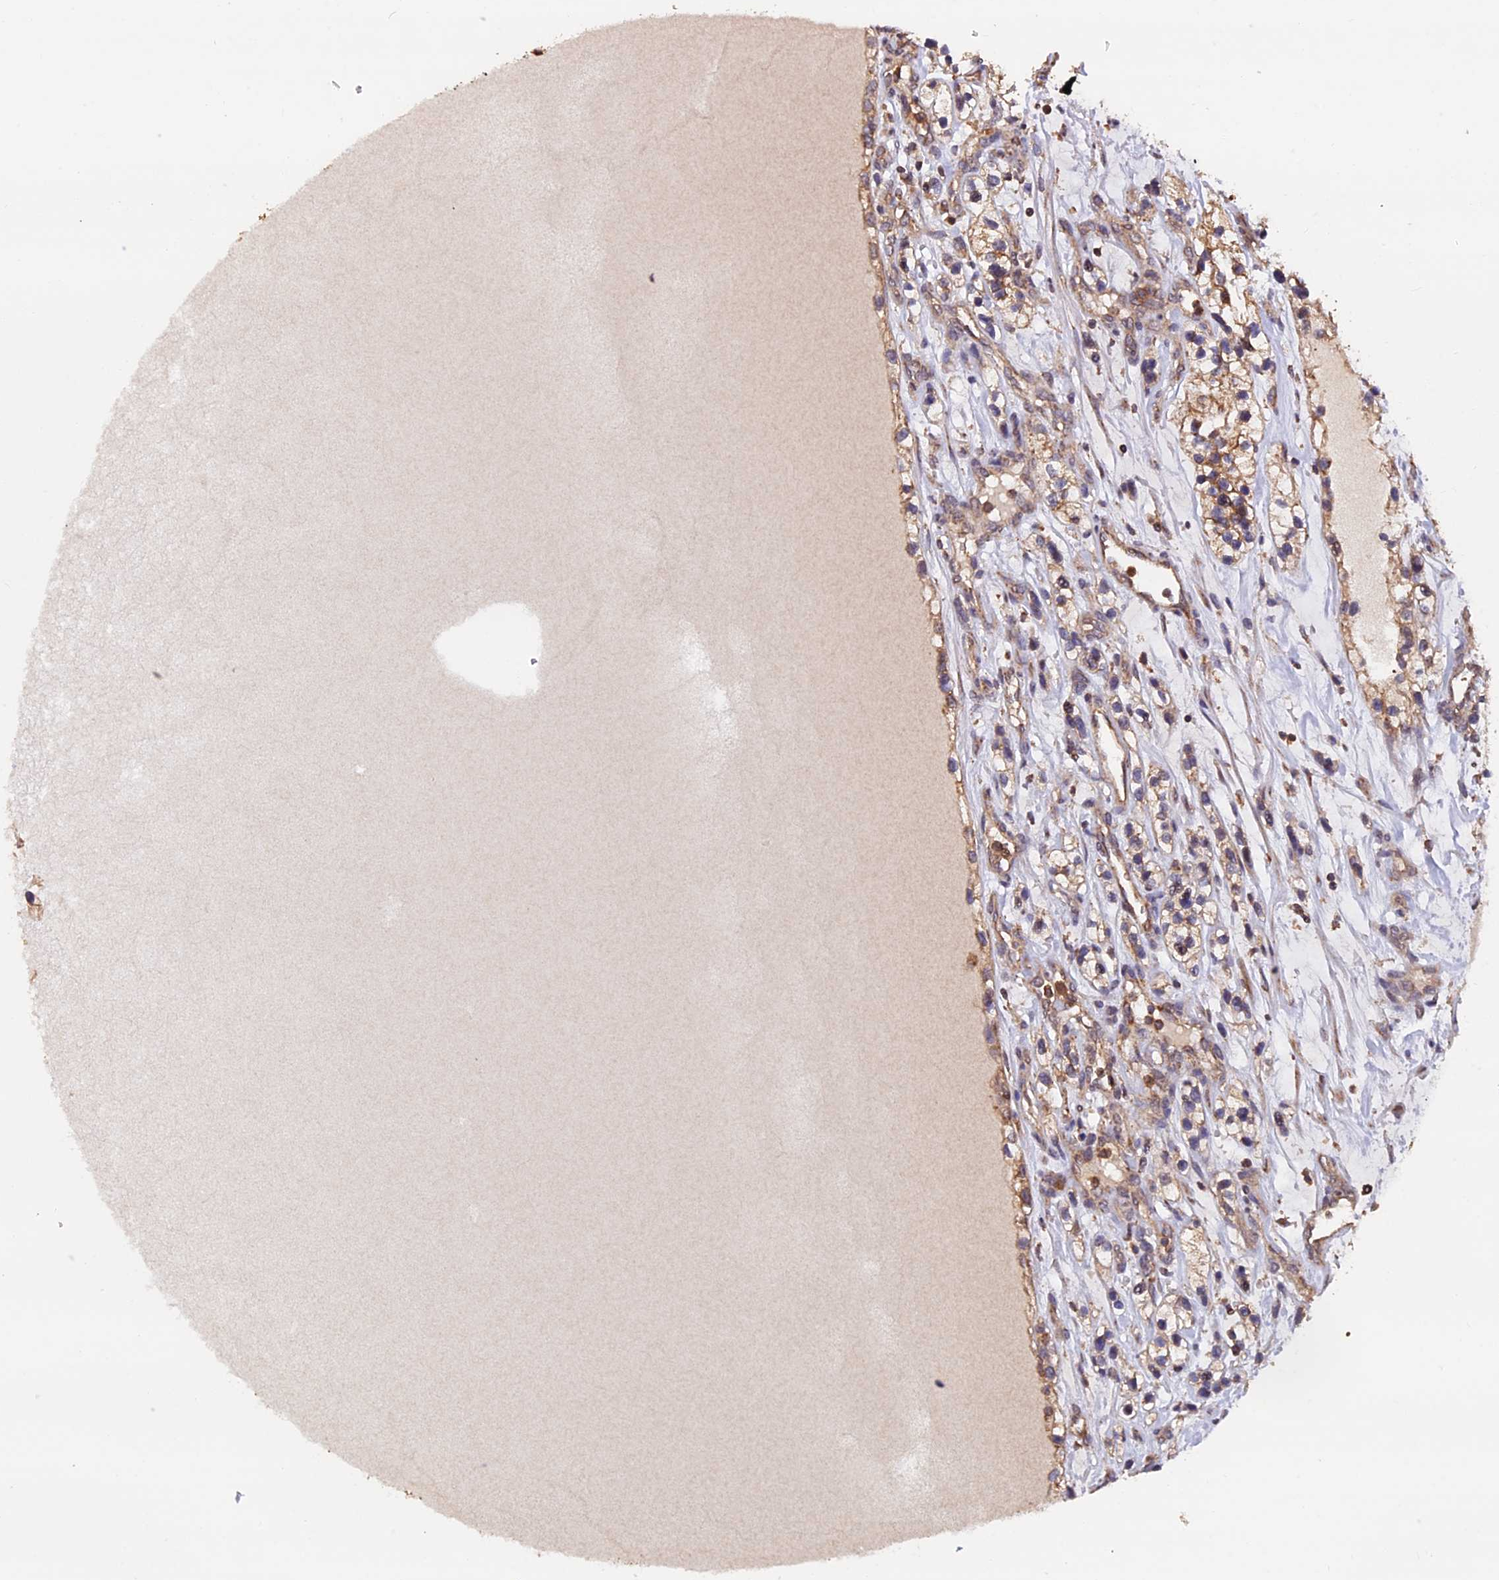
{"staining": {"intensity": "moderate", "quantity": ">75%", "location": "cytoplasmic/membranous"}, "tissue": "renal cancer", "cell_type": "Tumor cells", "image_type": "cancer", "snomed": [{"axis": "morphology", "description": "Adenocarcinoma, NOS"}, {"axis": "topography", "description": "Kidney"}], "caption": "A histopathology image showing moderate cytoplasmic/membranous staining in approximately >75% of tumor cells in renal cancer, as visualized by brown immunohistochemical staining.", "gene": "PKD2L2", "patient": {"sex": "female", "age": 57}}